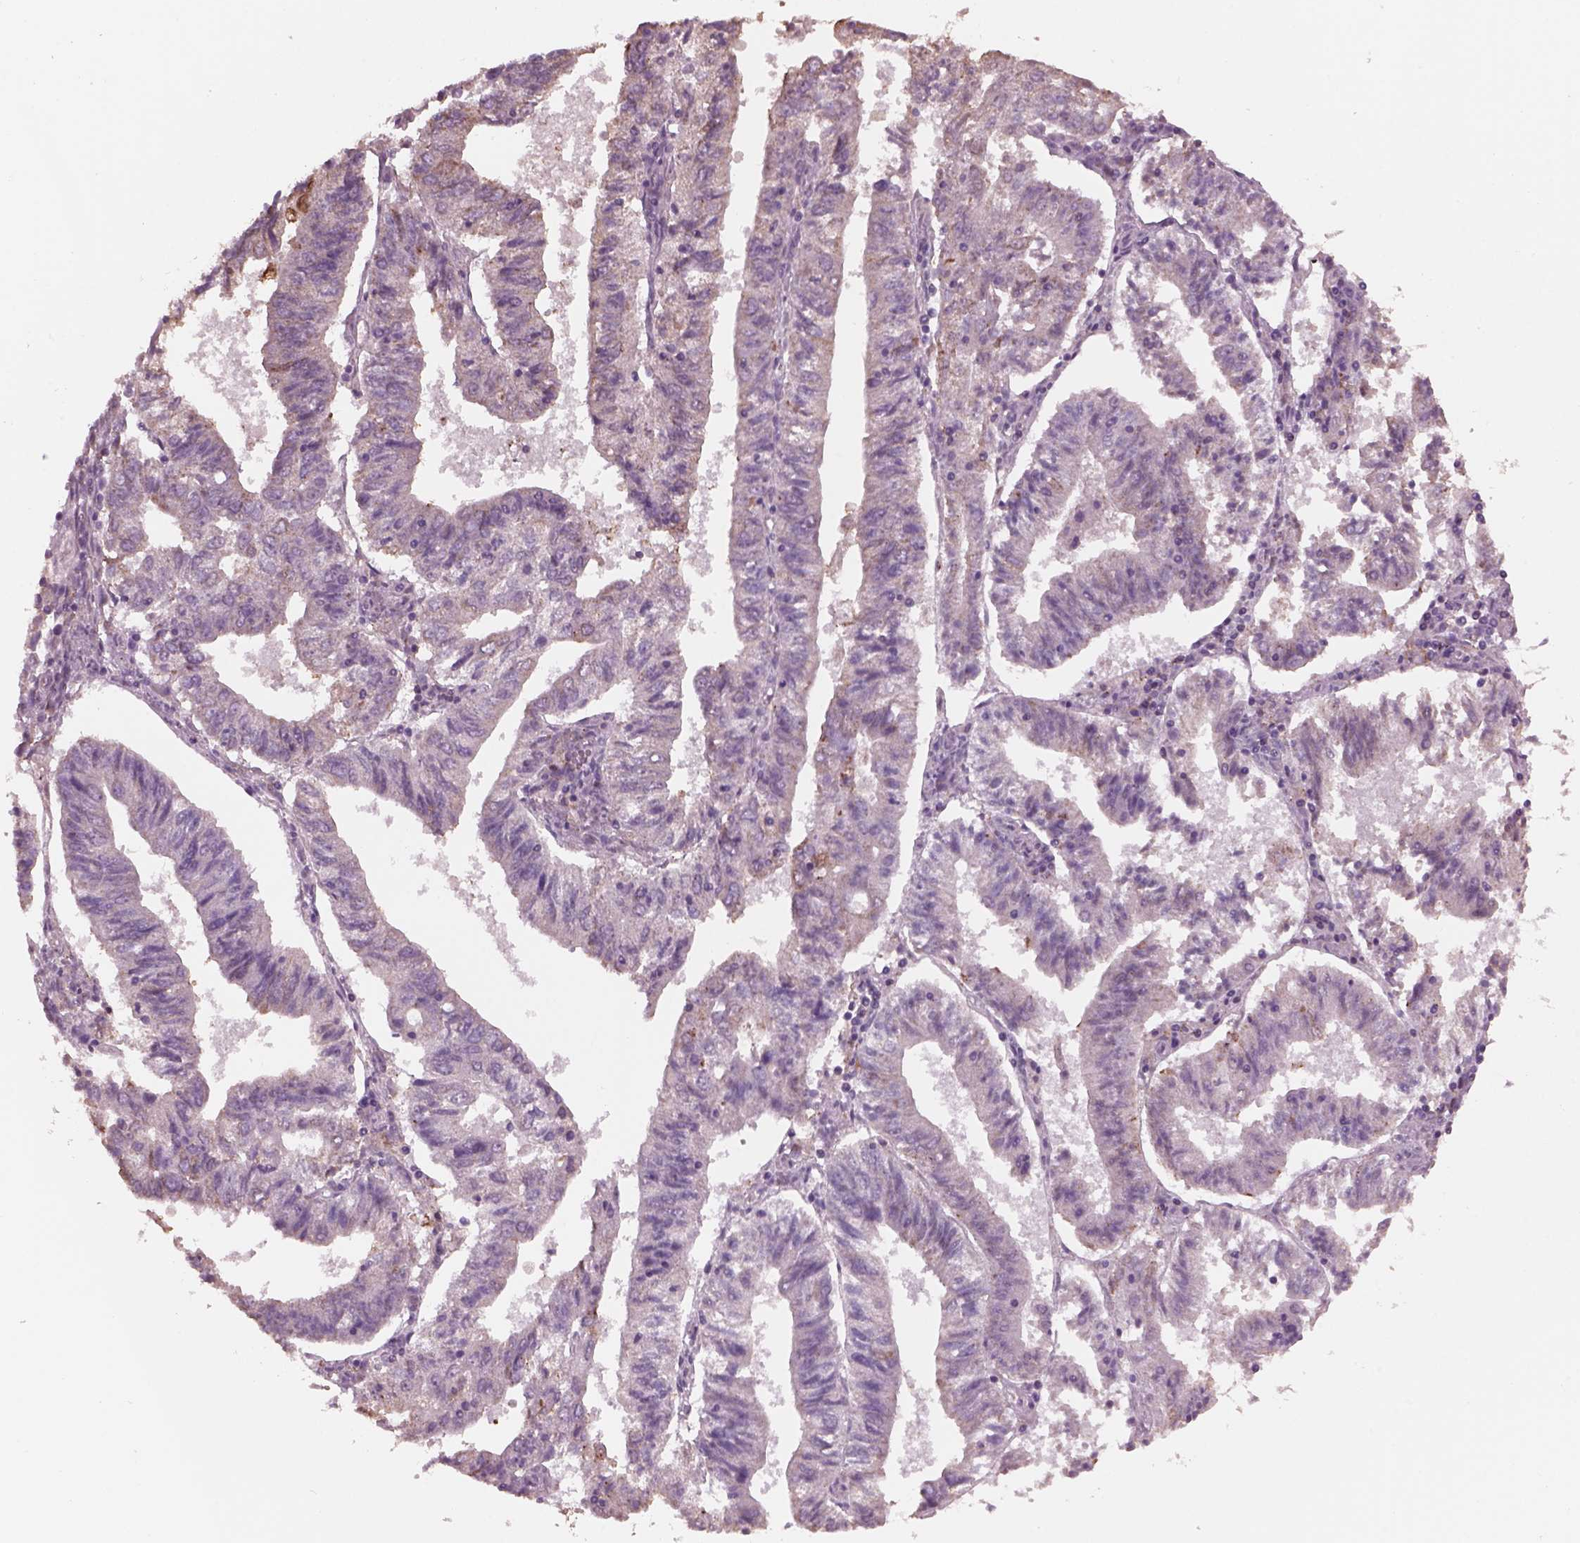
{"staining": {"intensity": "negative", "quantity": "none", "location": "none"}, "tissue": "endometrial cancer", "cell_type": "Tumor cells", "image_type": "cancer", "snomed": [{"axis": "morphology", "description": "Adenocarcinoma, NOS"}, {"axis": "topography", "description": "Endometrium"}], "caption": "Tumor cells are negative for brown protein staining in endometrial cancer (adenocarcinoma).", "gene": "SRI", "patient": {"sex": "female", "age": 82}}